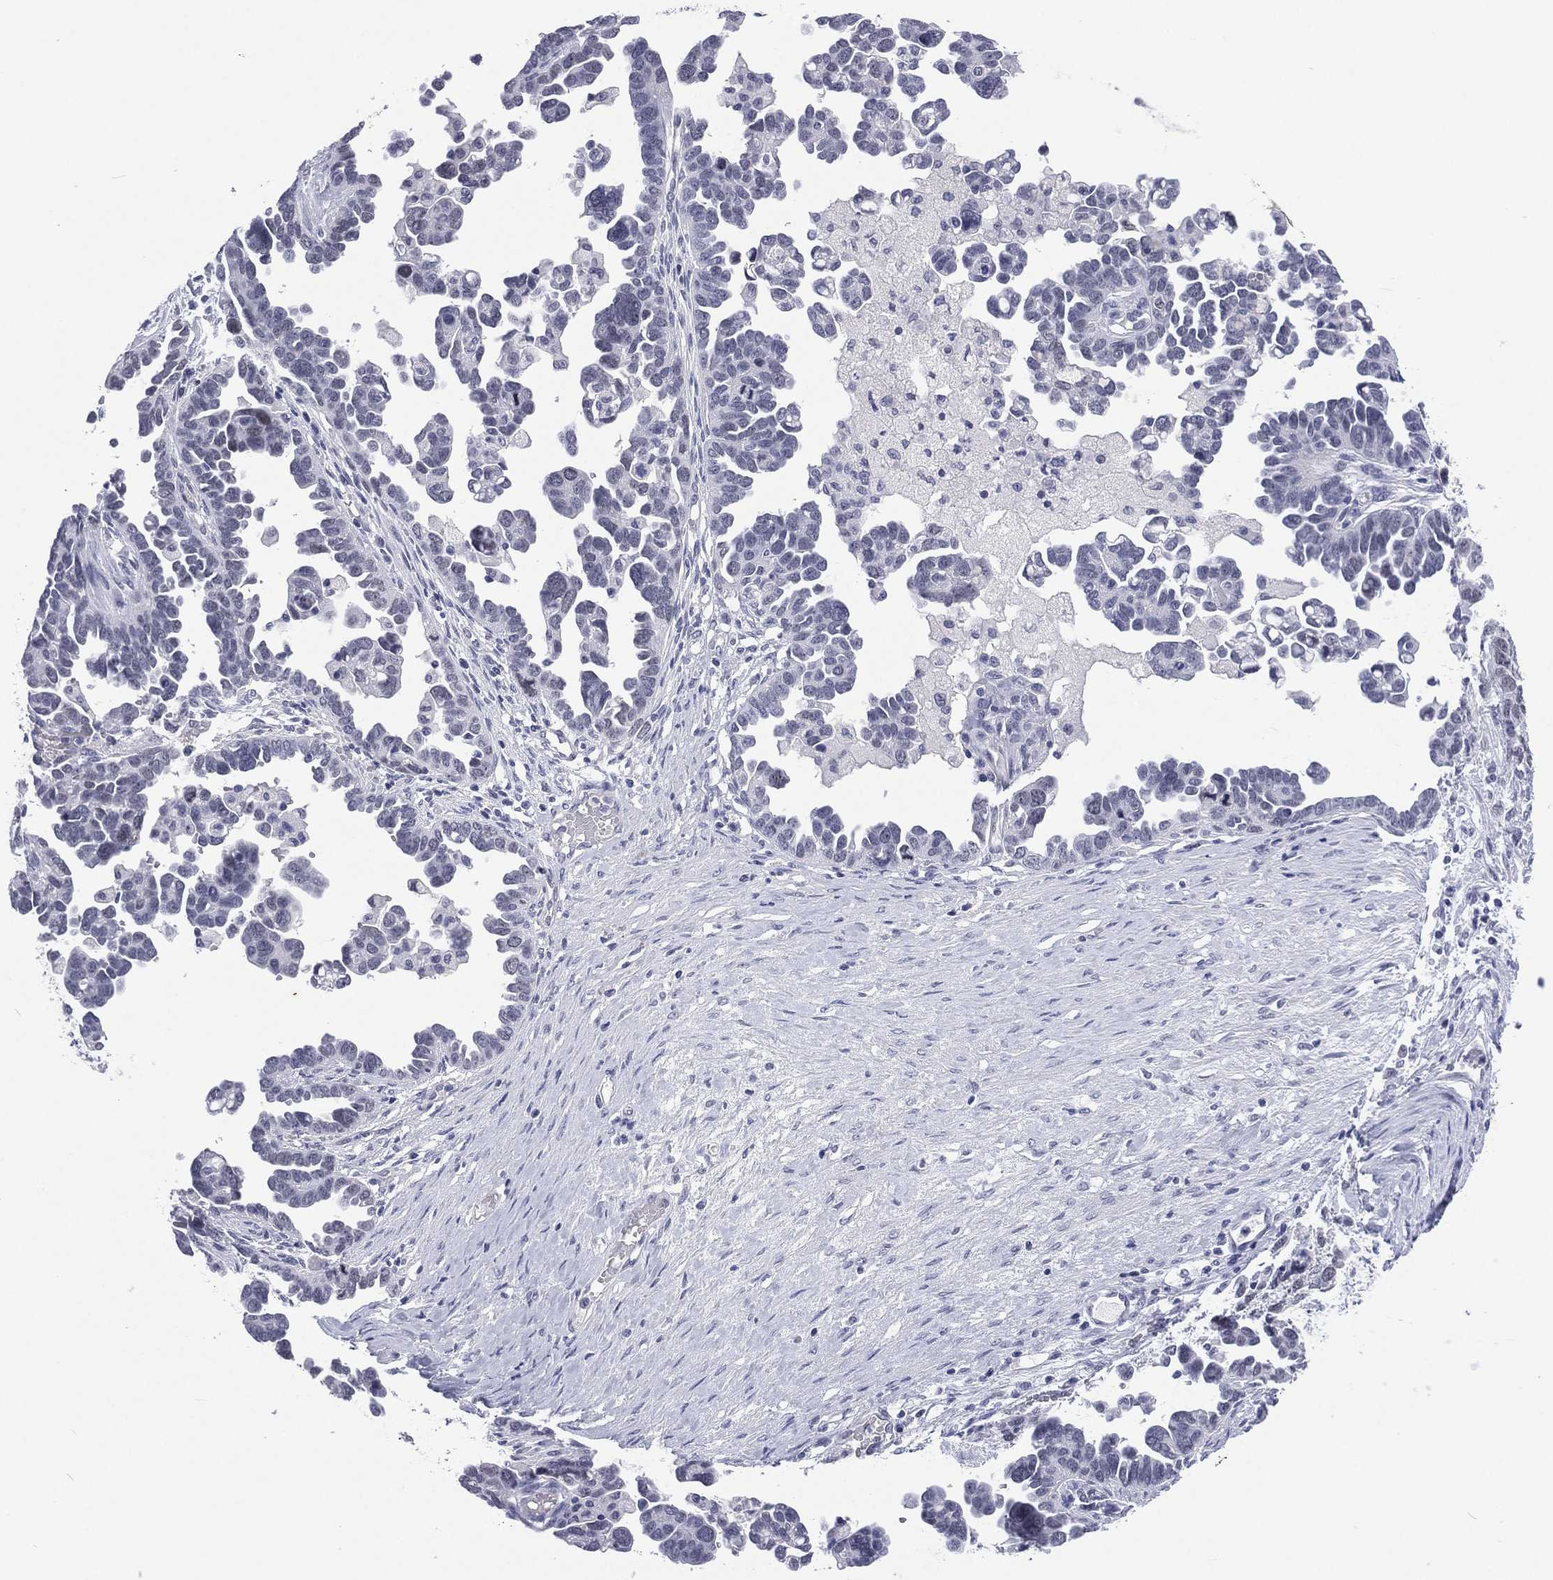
{"staining": {"intensity": "negative", "quantity": "none", "location": "none"}, "tissue": "ovarian cancer", "cell_type": "Tumor cells", "image_type": "cancer", "snomed": [{"axis": "morphology", "description": "Cystadenocarcinoma, serous, NOS"}, {"axis": "topography", "description": "Ovary"}], "caption": "A photomicrograph of human serous cystadenocarcinoma (ovarian) is negative for staining in tumor cells. The staining is performed using DAB brown chromogen with nuclei counter-stained in using hematoxylin.", "gene": "SSX1", "patient": {"sex": "female", "age": 54}}